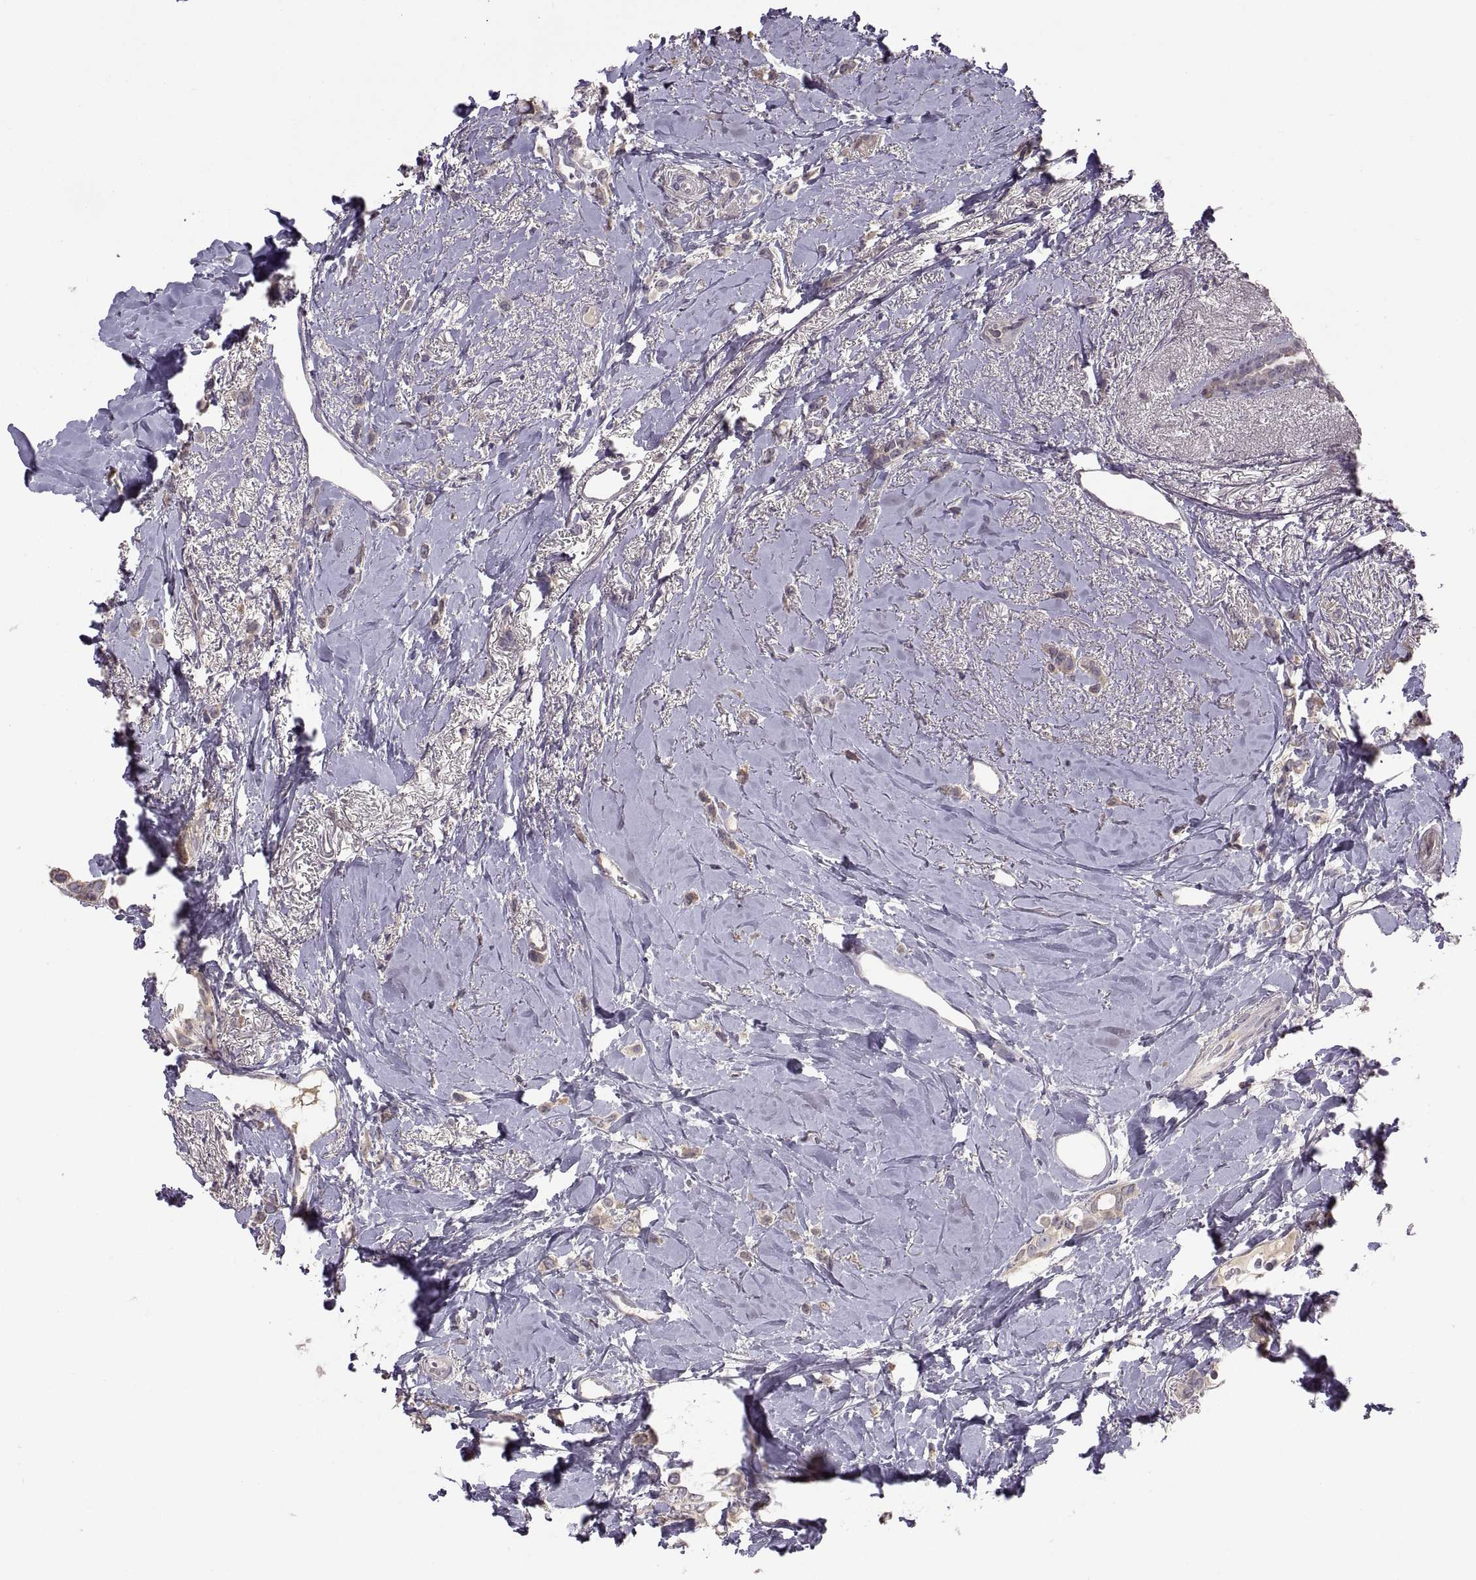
{"staining": {"intensity": "weak", "quantity": "<25%", "location": "cytoplasmic/membranous"}, "tissue": "breast cancer", "cell_type": "Tumor cells", "image_type": "cancer", "snomed": [{"axis": "morphology", "description": "Lobular carcinoma"}, {"axis": "topography", "description": "Breast"}], "caption": "A high-resolution photomicrograph shows immunohistochemistry staining of lobular carcinoma (breast), which shows no significant staining in tumor cells. (DAB (3,3'-diaminobenzidine) immunohistochemistry visualized using brightfield microscopy, high magnification).", "gene": "NMNAT2", "patient": {"sex": "female", "age": 66}}